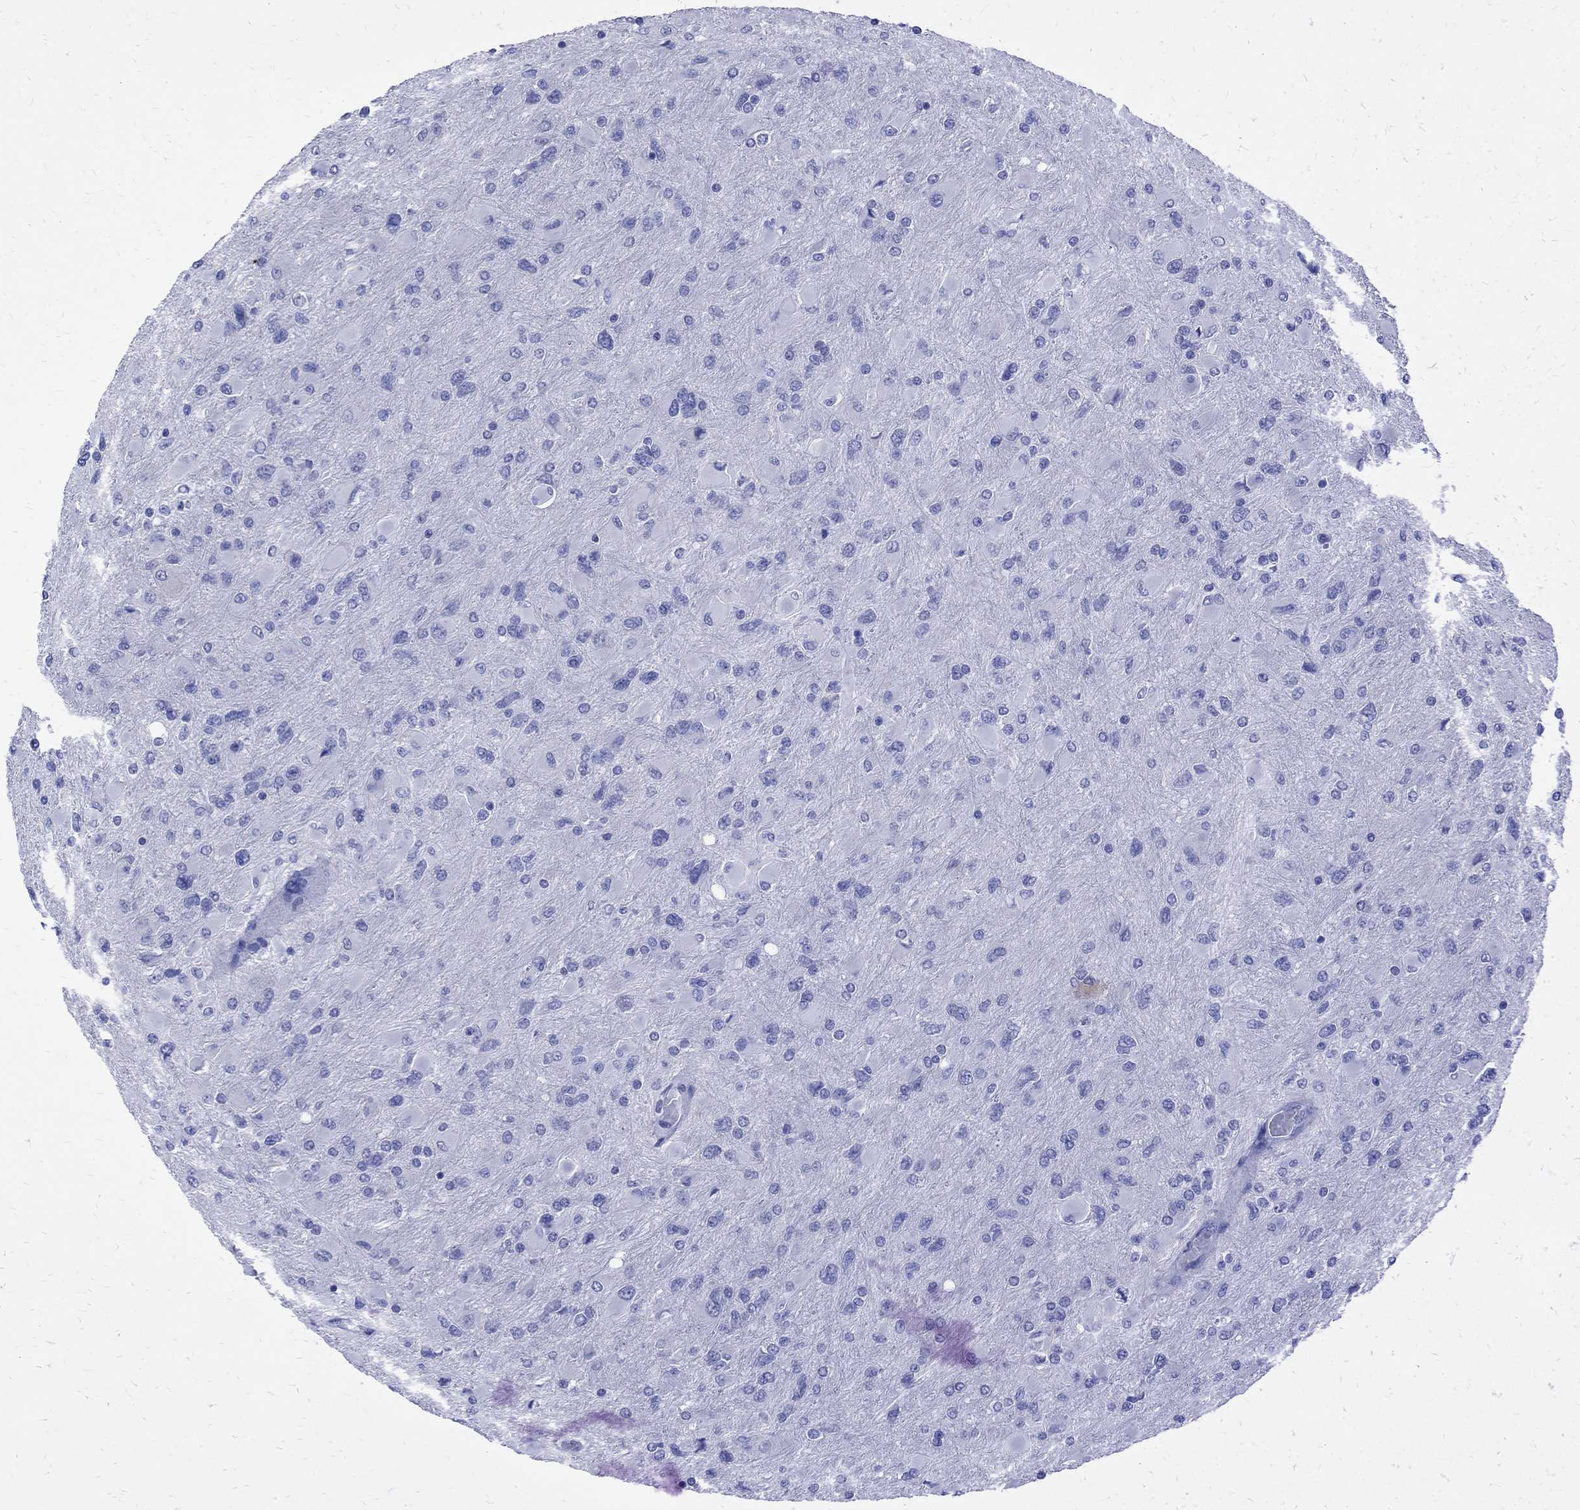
{"staining": {"intensity": "negative", "quantity": "none", "location": "none"}, "tissue": "glioma", "cell_type": "Tumor cells", "image_type": "cancer", "snomed": [{"axis": "morphology", "description": "Glioma, malignant, High grade"}, {"axis": "topography", "description": "Cerebral cortex"}], "caption": "DAB (3,3'-diaminobenzidine) immunohistochemical staining of human malignant glioma (high-grade) exhibits no significant expression in tumor cells. (Brightfield microscopy of DAB immunohistochemistry (IHC) at high magnification).", "gene": "MAGEB6", "patient": {"sex": "female", "age": 36}}